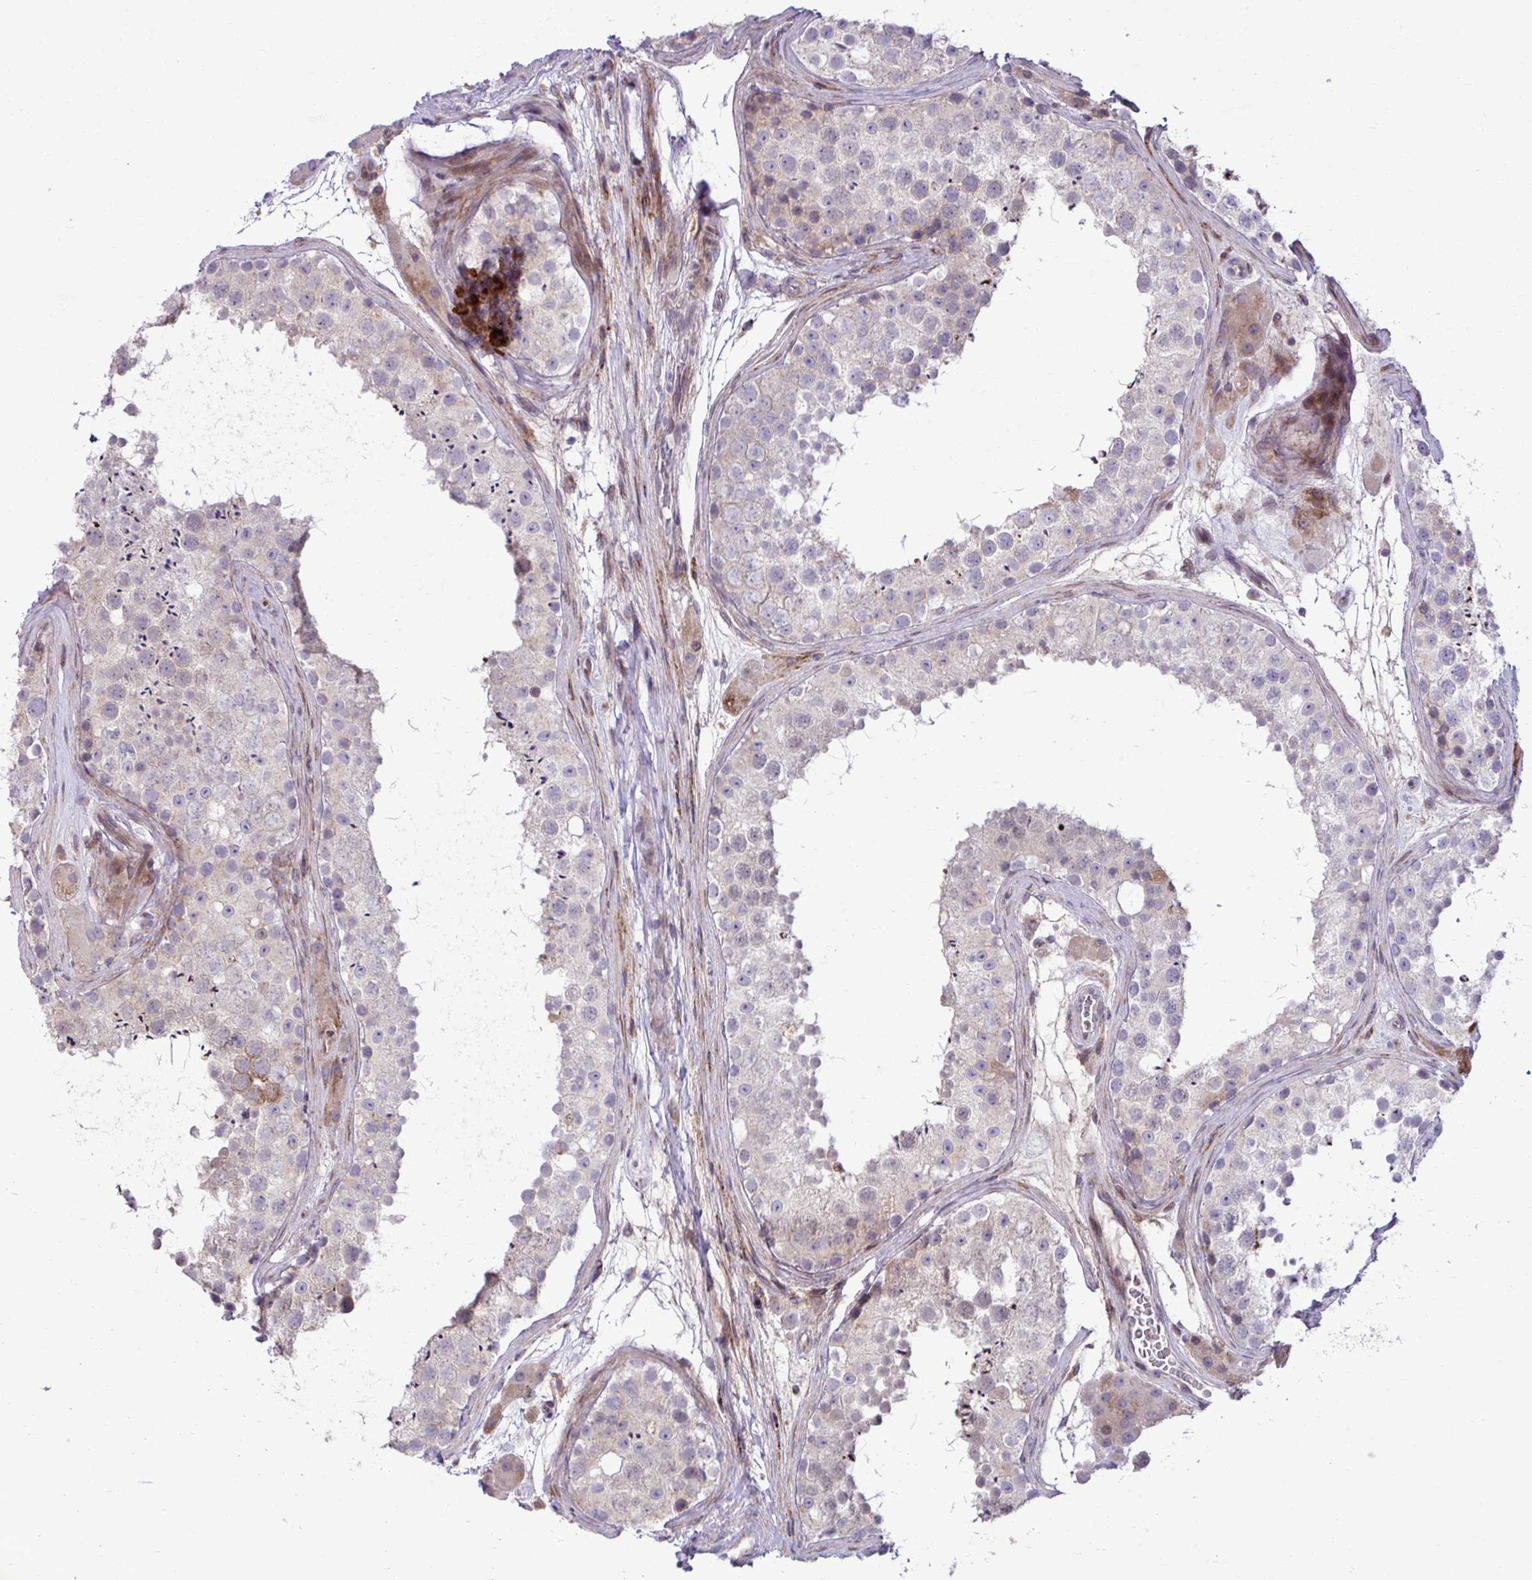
{"staining": {"intensity": "weak", "quantity": "<25%", "location": "cytoplasmic/membranous"}, "tissue": "testis", "cell_type": "Cells in seminiferous ducts", "image_type": "normal", "snomed": [{"axis": "morphology", "description": "Normal tissue, NOS"}, {"axis": "topography", "description": "Testis"}], "caption": "A histopathology image of testis stained for a protein displays no brown staining in cells in seminiferous ducts. (DAB (3,3'-diaminobenzidine) immunohistochemistry visualized using brightfield microscopy, high magnification).", "gene": "LIMS1", "patient": {"sex": "male", "age": 41}}